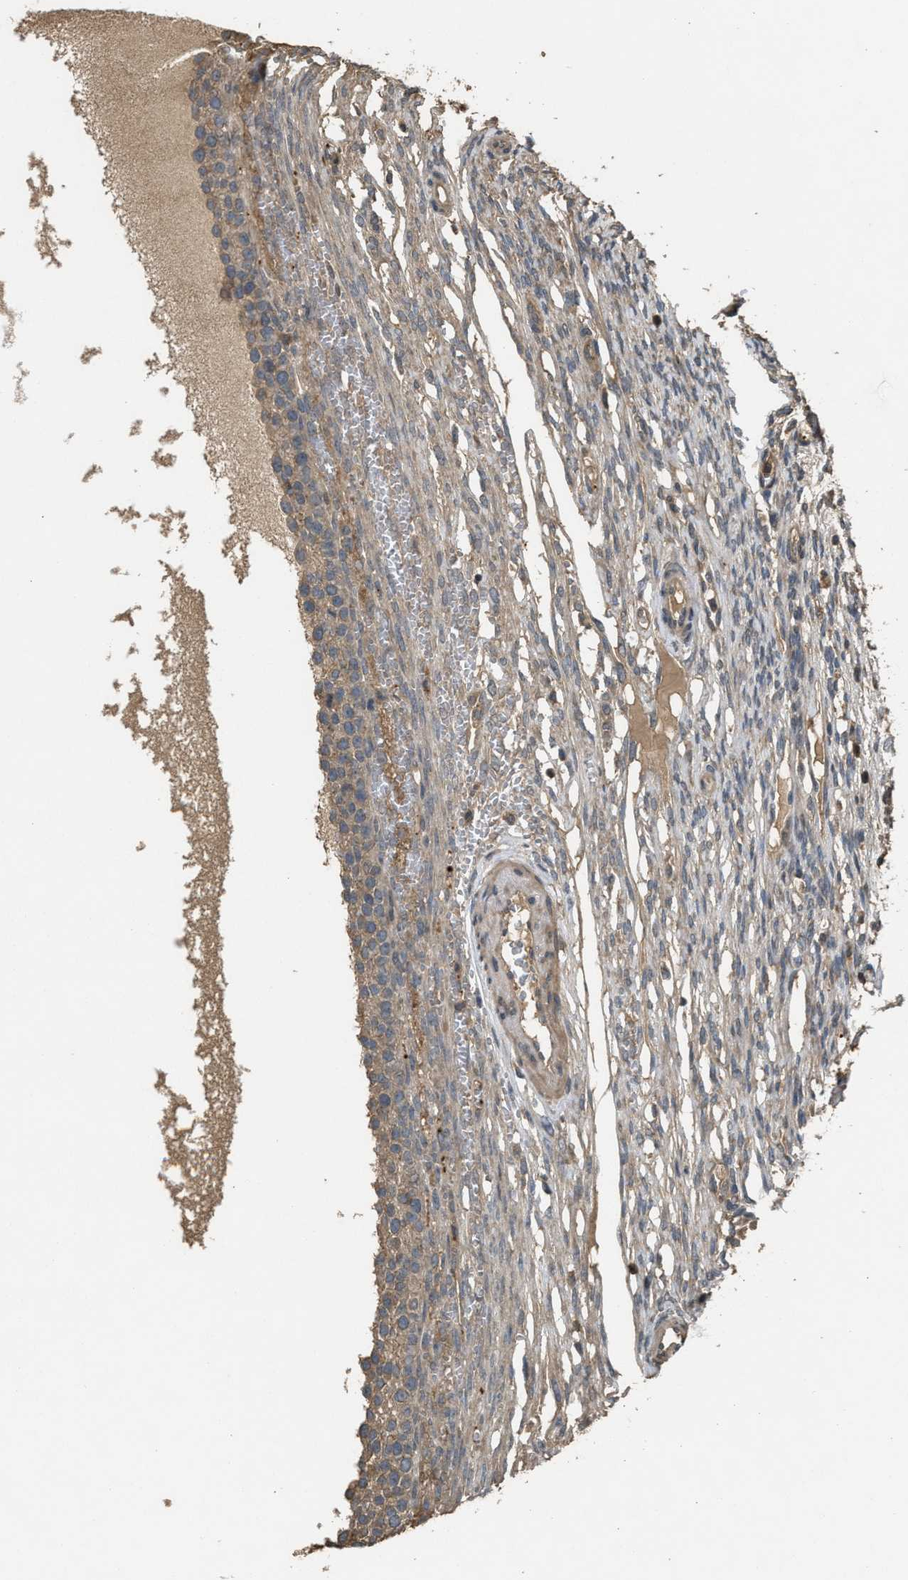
{"staining": {"intensity": "moderate", "quantity": ">75%", "location": "cytoplasmic/membranous"}, "tissue": "ovary", "cell_type": "Follicle cells", "image_type": "normal", "snomed": [{"axis": "morphology", "description": "Normal tissue, NOS"}, {"axis": "topography", "description": "Ovary"}], "caption": "An immunohistochemistry (IHC) image of unremarkable tissue is shown. Protein staining in brown highlights moderate cytoplasmic/membranous positivity in ovary within follicle cells. The protein of interest is shown in brown color, while the nuclei are stained blue.", "gene": "ARHGDIA", "patient": {"sex": "female", "age": 33}}